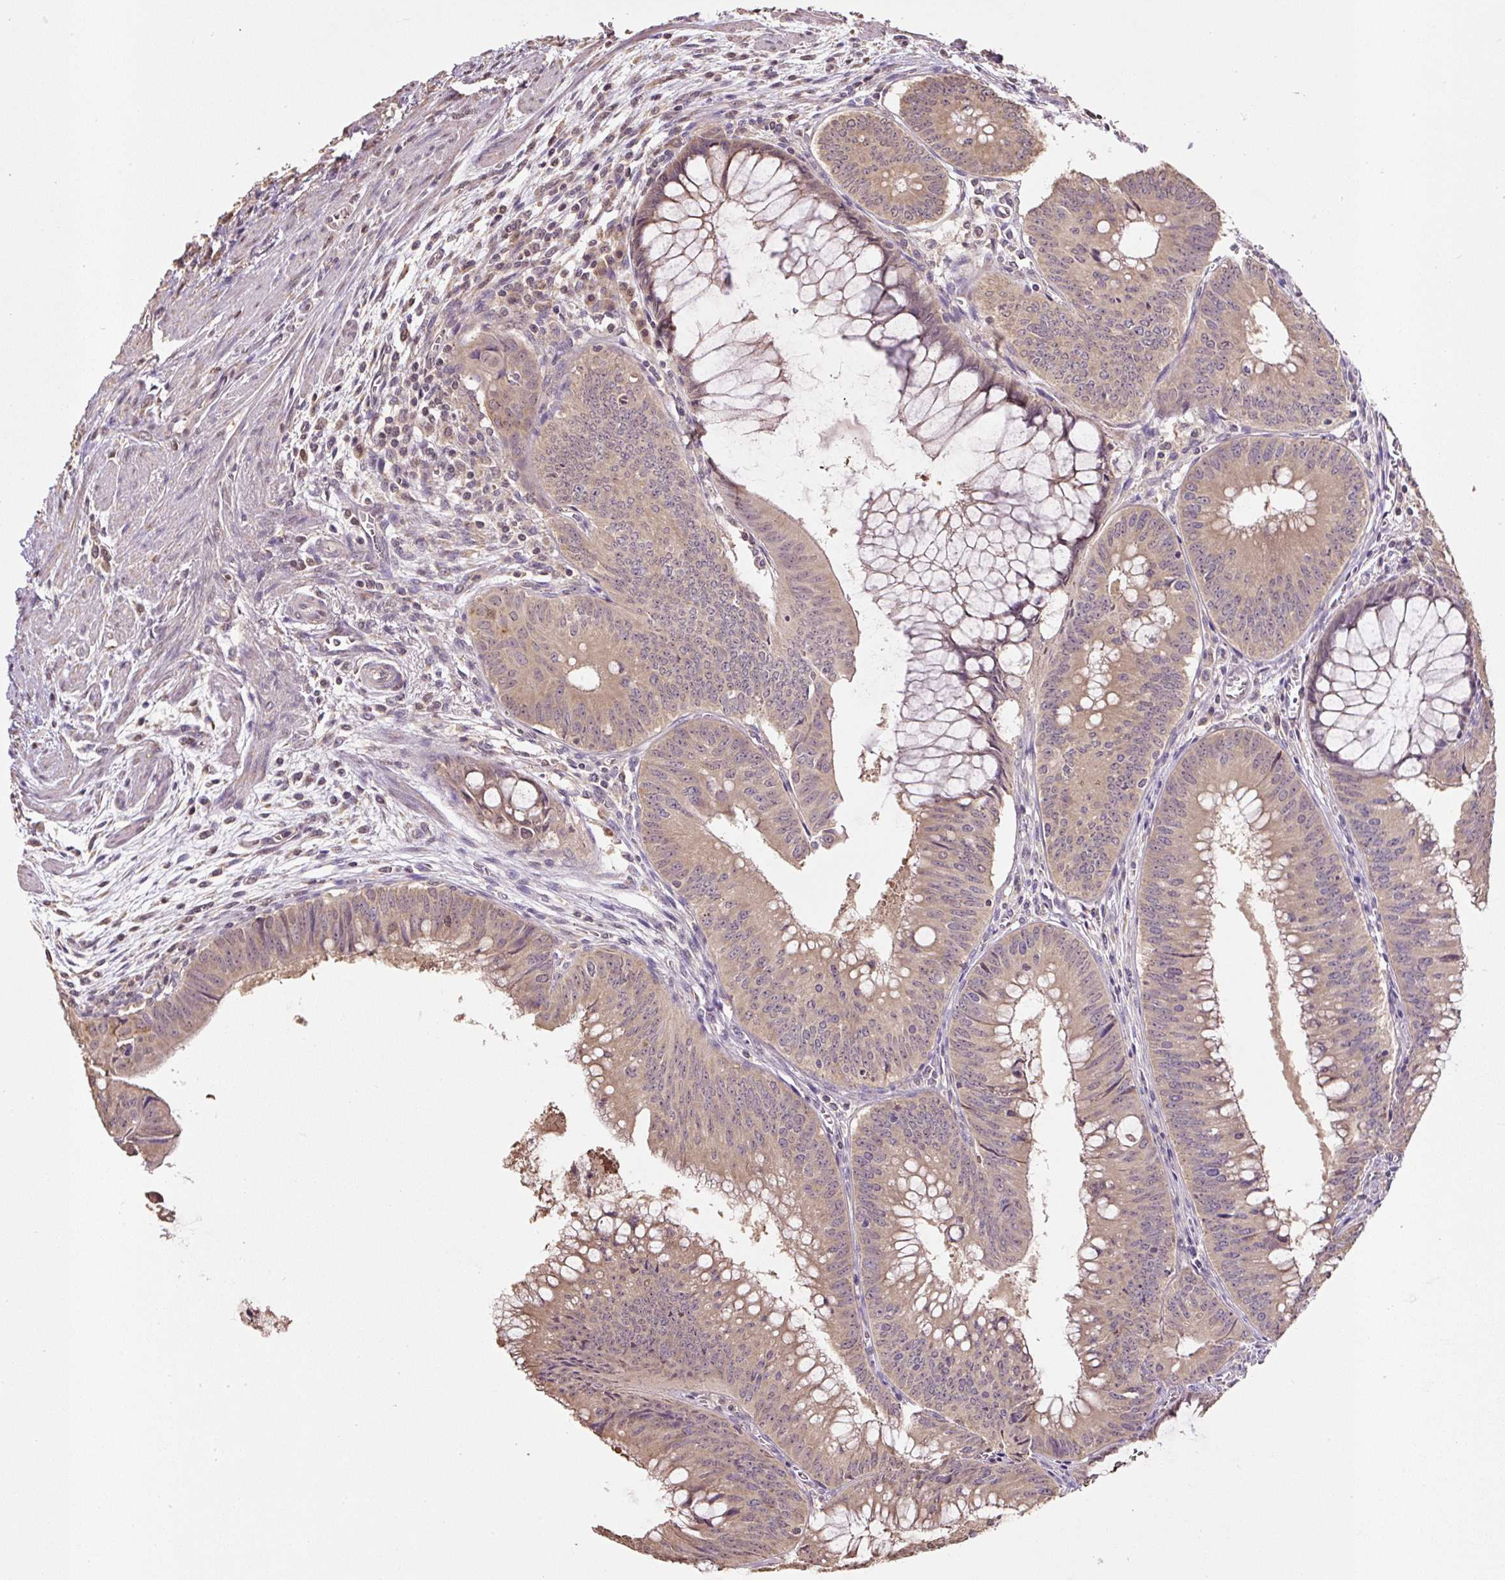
{"staining": {"intensity": "weak", "quantity": ">75%", "location": "cytoplasmic/membranous"}, "tissue": "colorectal cancer", "cell_type": "Tumor cells", "image_type": "cancer", "snomed": [{"axis": "morphology", "description": "Adenocarcinoma, NOS"}, {"axis": "topography", "description": "Rectum"}], "caption": "IHC histopathology image of neoplastic tissue: human colorectal cancer (adenocarcinoma) stained using IHC demonstrates low levels of weak protein expression localized specifically in the cytoplasmic/membranous of tumor cells, appearing as a cytoplasmic/membranous brown color.", "gene": "TMEM170B", "patient": {"sex": "female", "age": 72}}